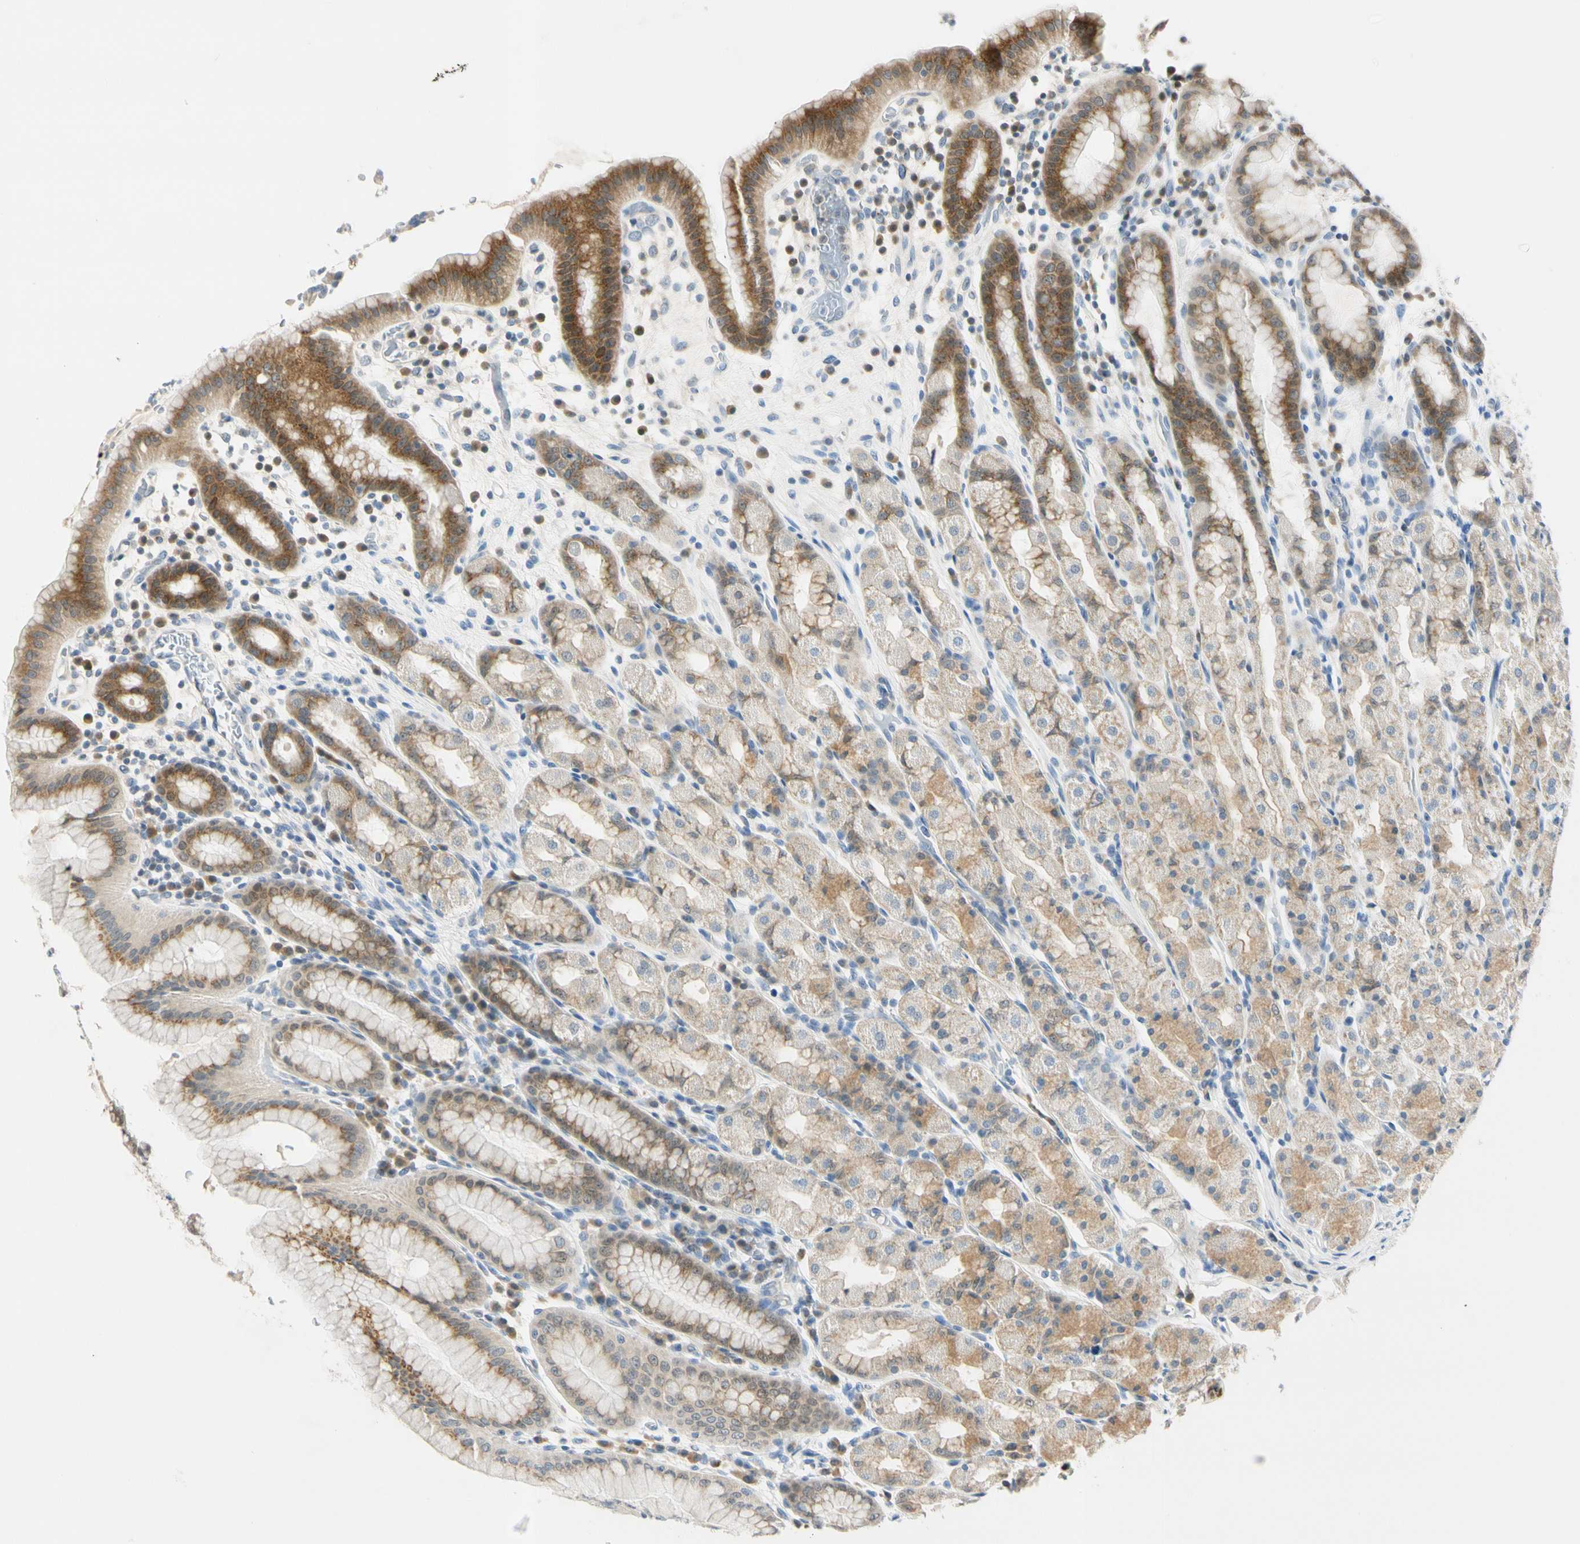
{"staining": {"intensity": "moderate", "quantity": ">75%", "location": "cytoplasmic/membranous"}, "tissue": "stomach", "cell_type": "Glandular cells", "image_type": "normal", "snomed": [{"axis": "morphology", "description": "Normal tissue, NOS"}, {"axis": "topography", "description": "Stomach, upper"}], "caption": "DAB immunohistochemical staining of benign stomach displays moderate cytoplasmic/membranous protein expression in approximately >75% of glandular cells. (brown staining indicates protein expression, while blue staining denotes nuclei).", "gene": "RPS6KB2", "patient": {"sex": "male", "age": 68}}